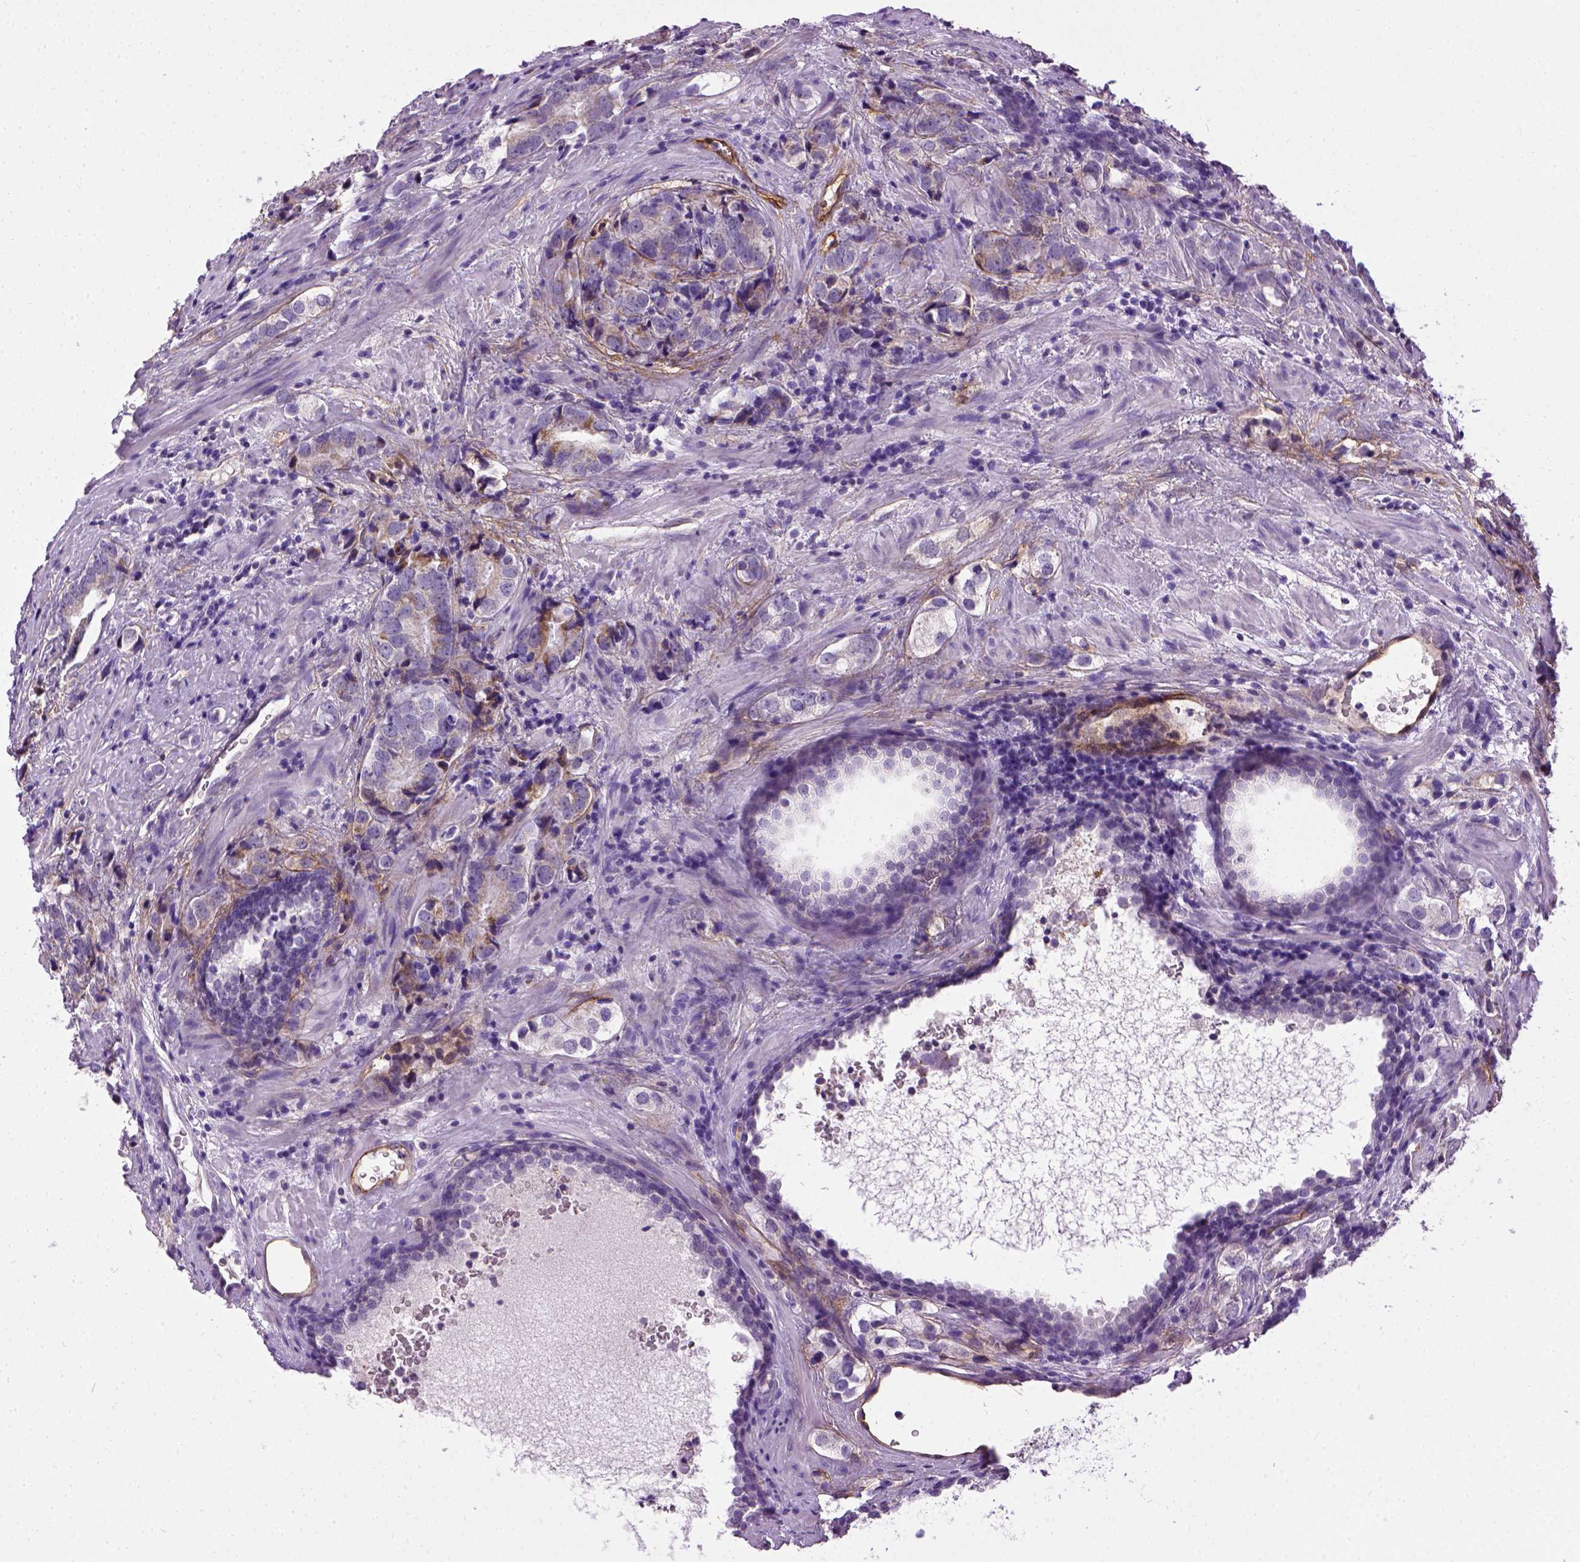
{"staining": {"intensity": "negative", "quantity": "none", "location": "none"}, "tissue": "prostate cancer", "cell_type": "Tumor cells", "image_type": "cancer", "snomed": [{"axis": "morphology", "description": "Adenocarcinoma, NOS"}, {"axis": "topography", "description": "Prostate and seminal vesicle, NOS"}], "caption": "The IHC micrograph has no significant staining in tumor cells of prostate adenocarcinoma tissue.", "gene": "ENG", "patient": {"sex": "male", "age": 63}}